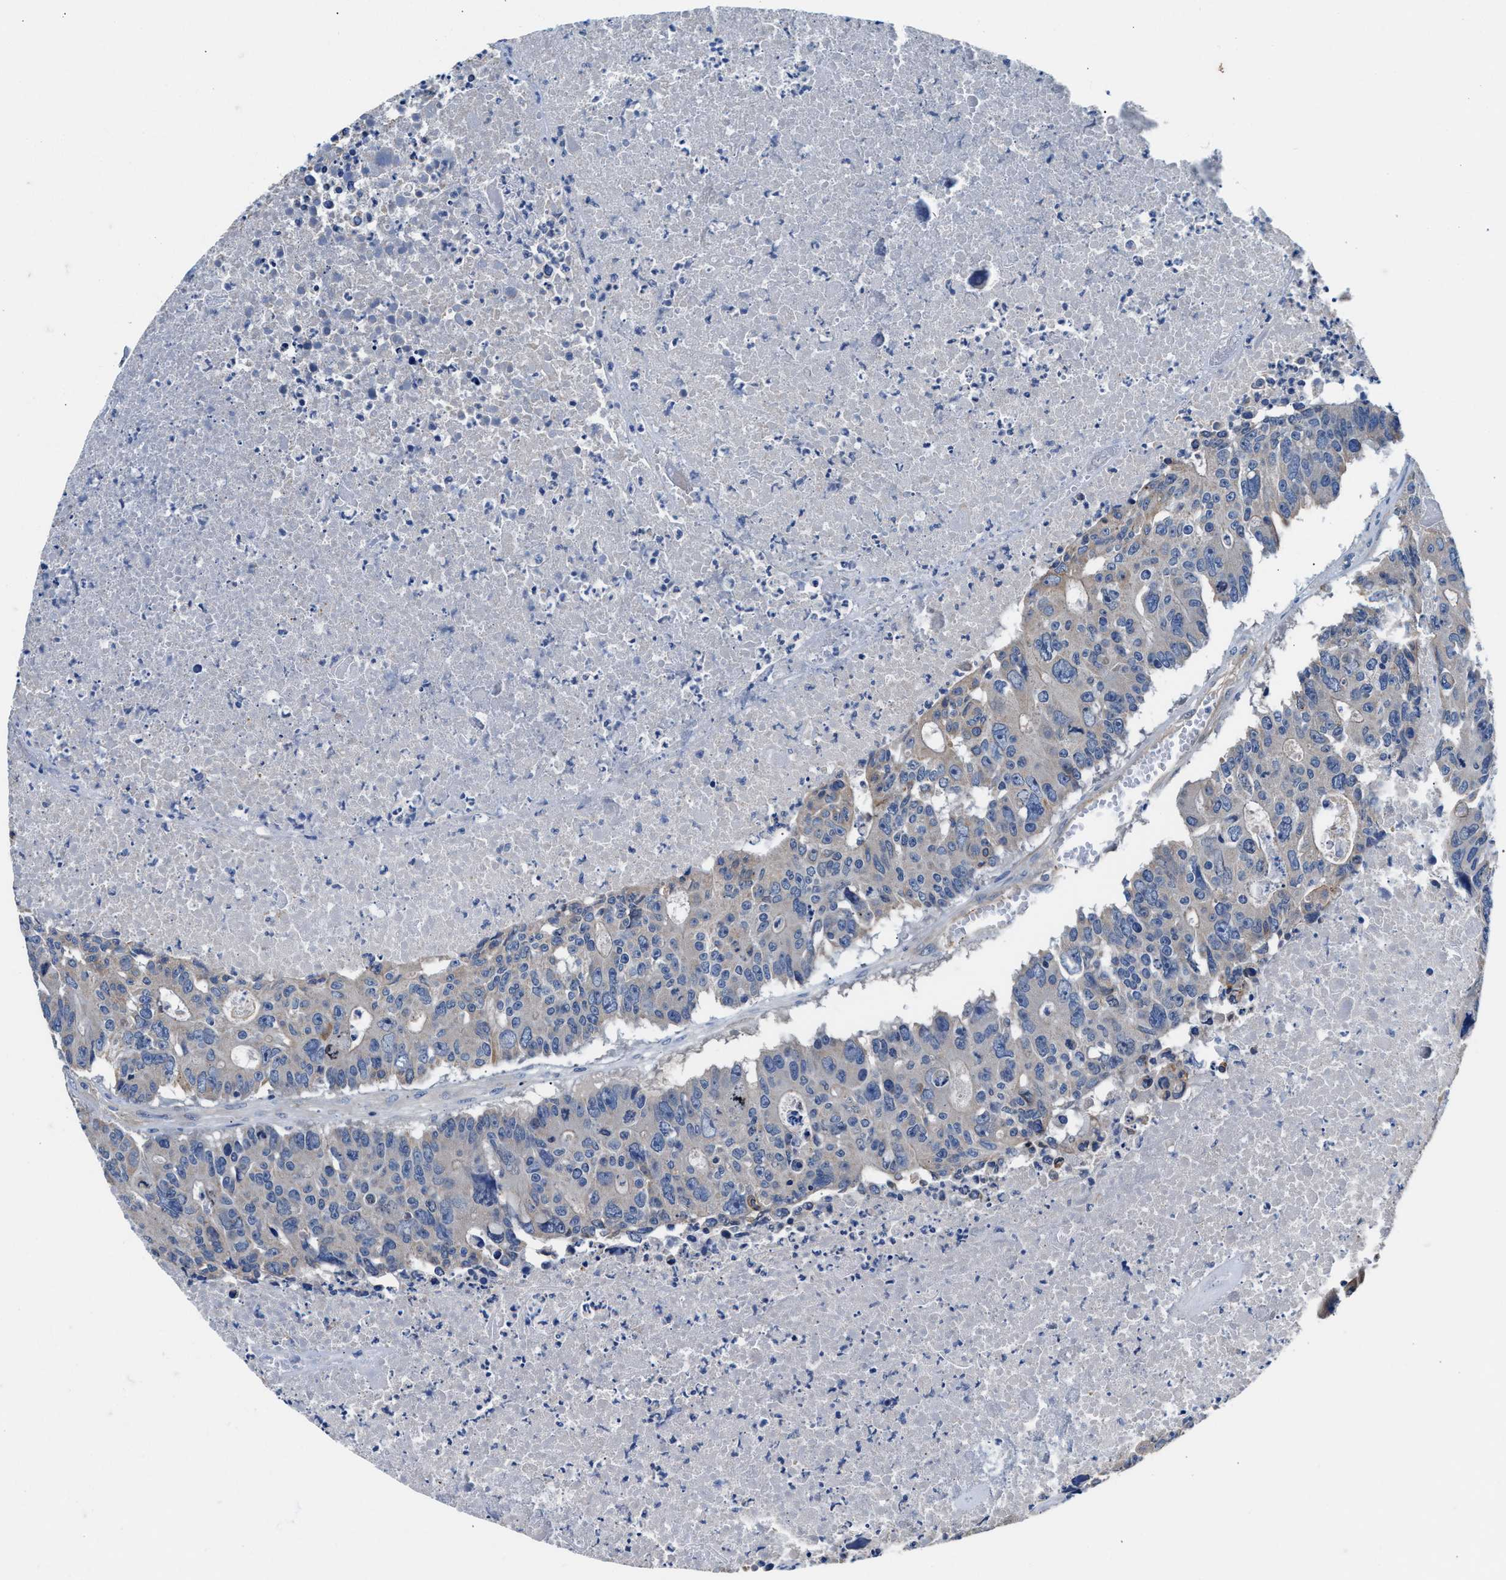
{"staining": {"intensity": "moderate", "quantity": "<25%", "location": "cytoplasmic/membranous"}, "tissue": "colorectal cancer", "cell_type": "Tumor cells", "image_type": "cancer", "snomed": [{"axis": "morphology", "description": "Adenocarcinoma, NOS"}, {"axis": "topography", "description": "Colon"}], "caption": "Protein expression analysis of adenocarcinoma (colorectal) shows moderate cytoplasmic/membranous positivity in approximately <25% of tumor cells. (DAB IHC, brown staining for protein, blue staining for nuclei).", "gene": "PARG", "patient": {"sex": "male", "age": 87}}